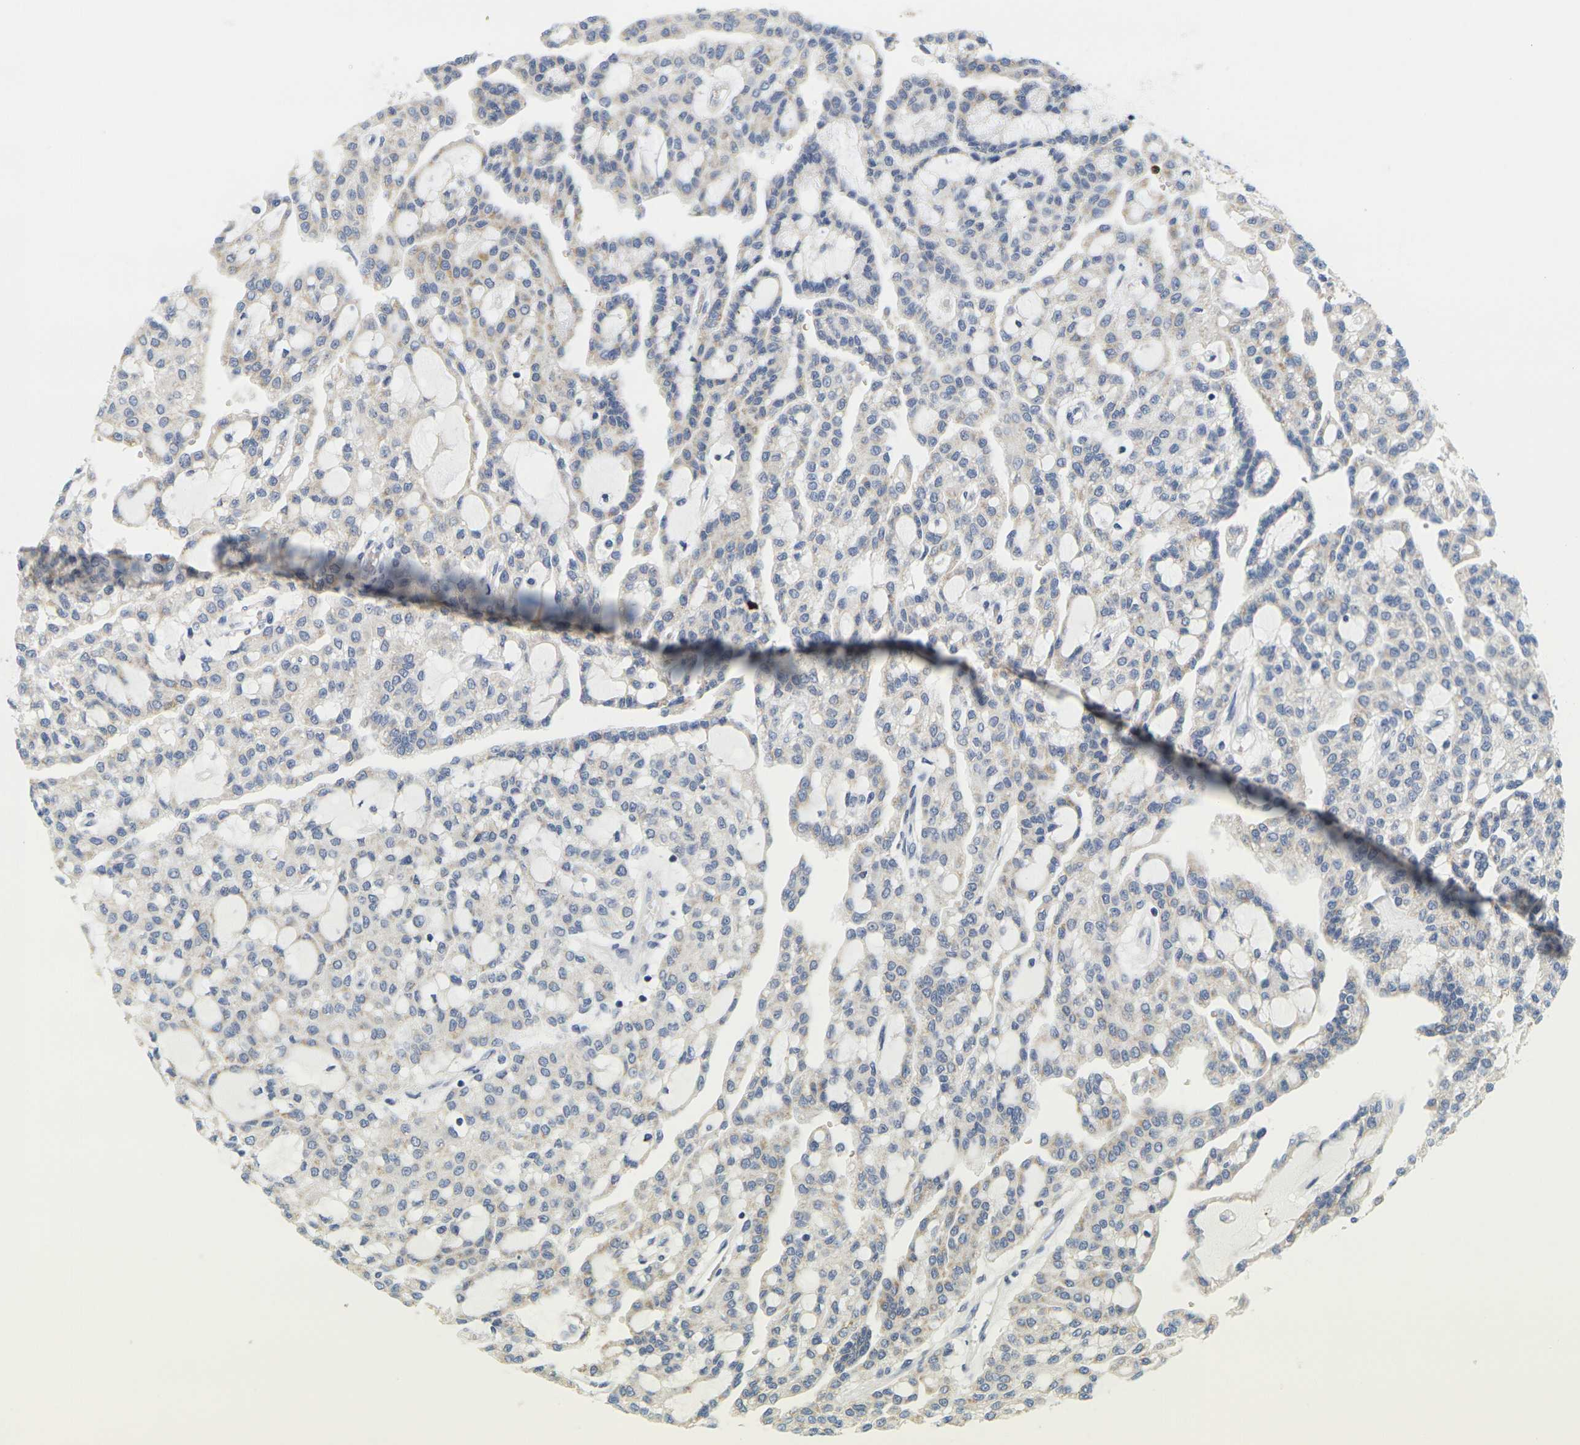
{"staining": {"intensity": "weak", "quantity": "<25%", "location": "cytoplasmic/membranous"}, "tissue": "renal cancer", "cell_type": "Tumor cells", "image_type": "cancer", "snomed": [{"axis": "morphology", "description": "Adenocarcinoma, NOS"}, {"axis": "topography", "description": "Kidney"}], "caption": "Histopathology image shows no significant protein positivity in tumor cells of renal adenocarcinoma. (DAB immunohistochemistry (IHC) with hematoxylin counter stain).", "gene": "KLK5", "patient": {"sex": "male", "age": 63}}